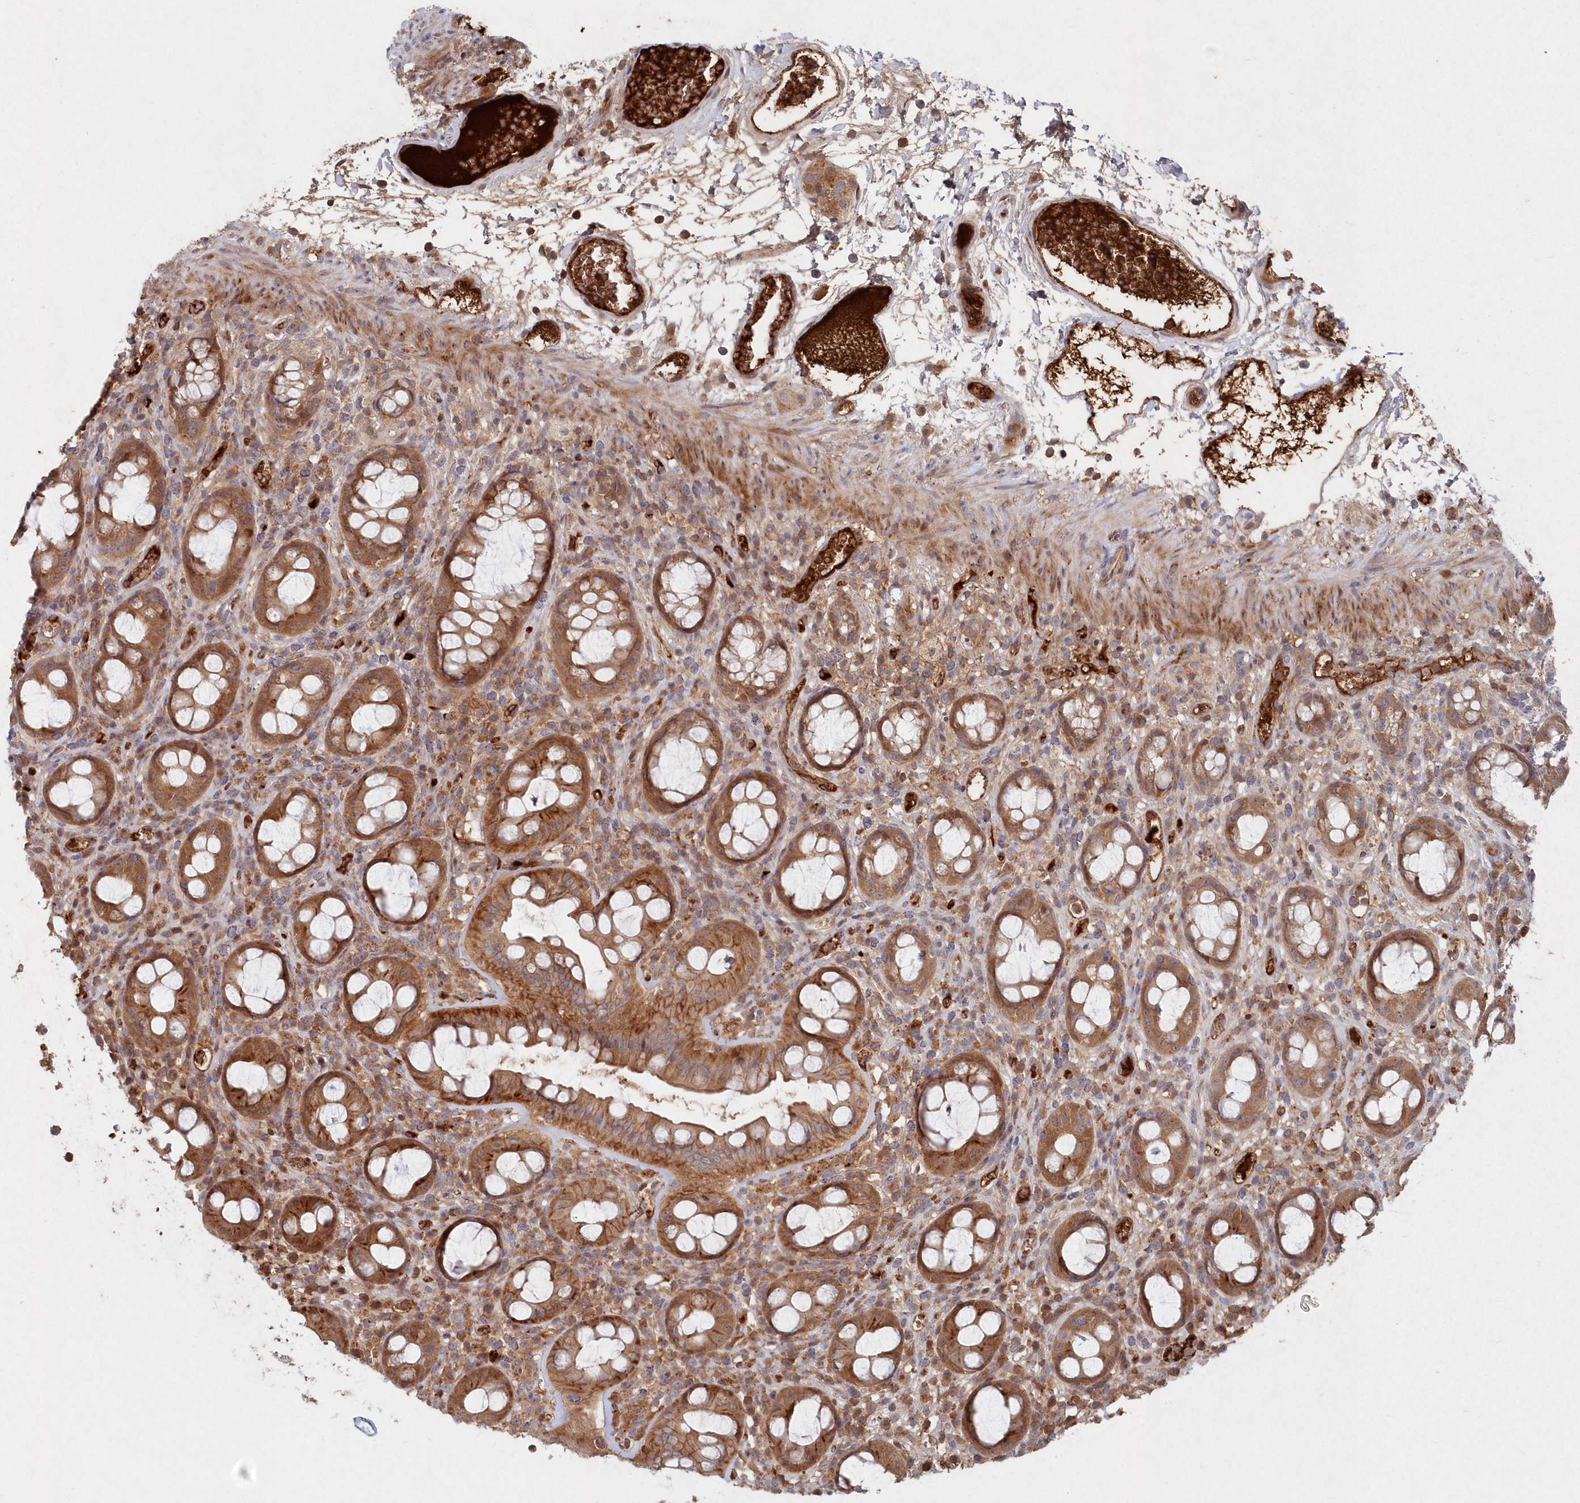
{"staining": {"intensity": "moderate", "quantity": ">75%", "location": "cytoplasmic/membranous"}, "tissue": "rectum", "cell_type": "Glandular cells", "image_type": "normal", "snomed": [{"axis": "morphology", "description": "Normal tissue, NOS"}, {"axis": "topography", "description": "Rectum"}], "caption": "A medium amount of moderate cytoplasmic/membranous positivity is present in approximately >75% of glandular cells in normal rectum. (DAB (3,3'-diaminobenzidine) = brown stain, brightfield microscopy at high magnification).", "gene": "ABHD14B", "patient": {"sex": "female", "age": 57}}